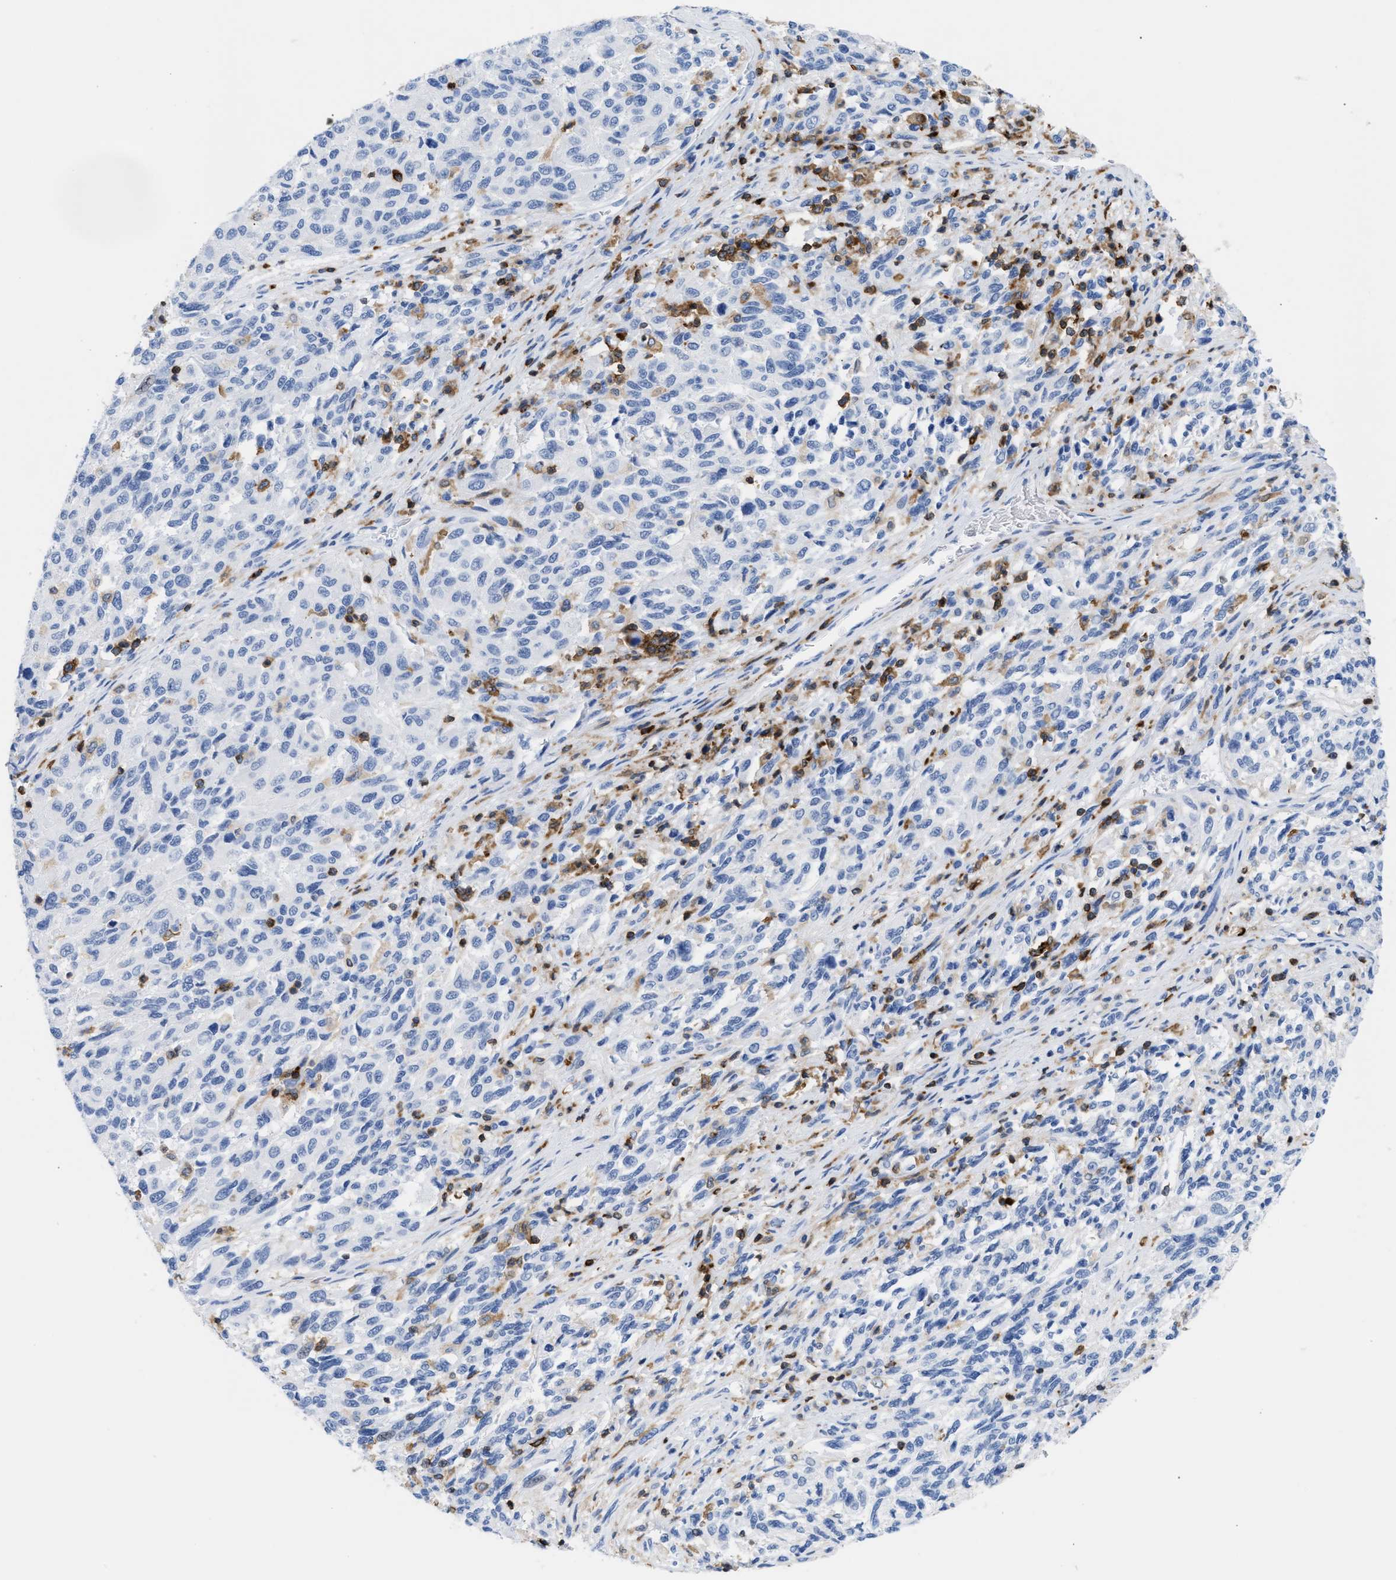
{"staining": {"intensity": "negative", "quantity": "none", "location": "none"}, "tissue": "melanoma", "cell_type": "Tumor cells", "image_type": "cancer", "snomed": [{"axis": "morphology", "description": "Malignant melanoma, Metastatic site"}, {"axis": "topography", "description": "Lymph node"}], "caption": "Tumor cells show no significant staining in malignant melanoma (metastatic site).", "gene": "LCP1", "patient": {"sex": "male", "age": 61}}